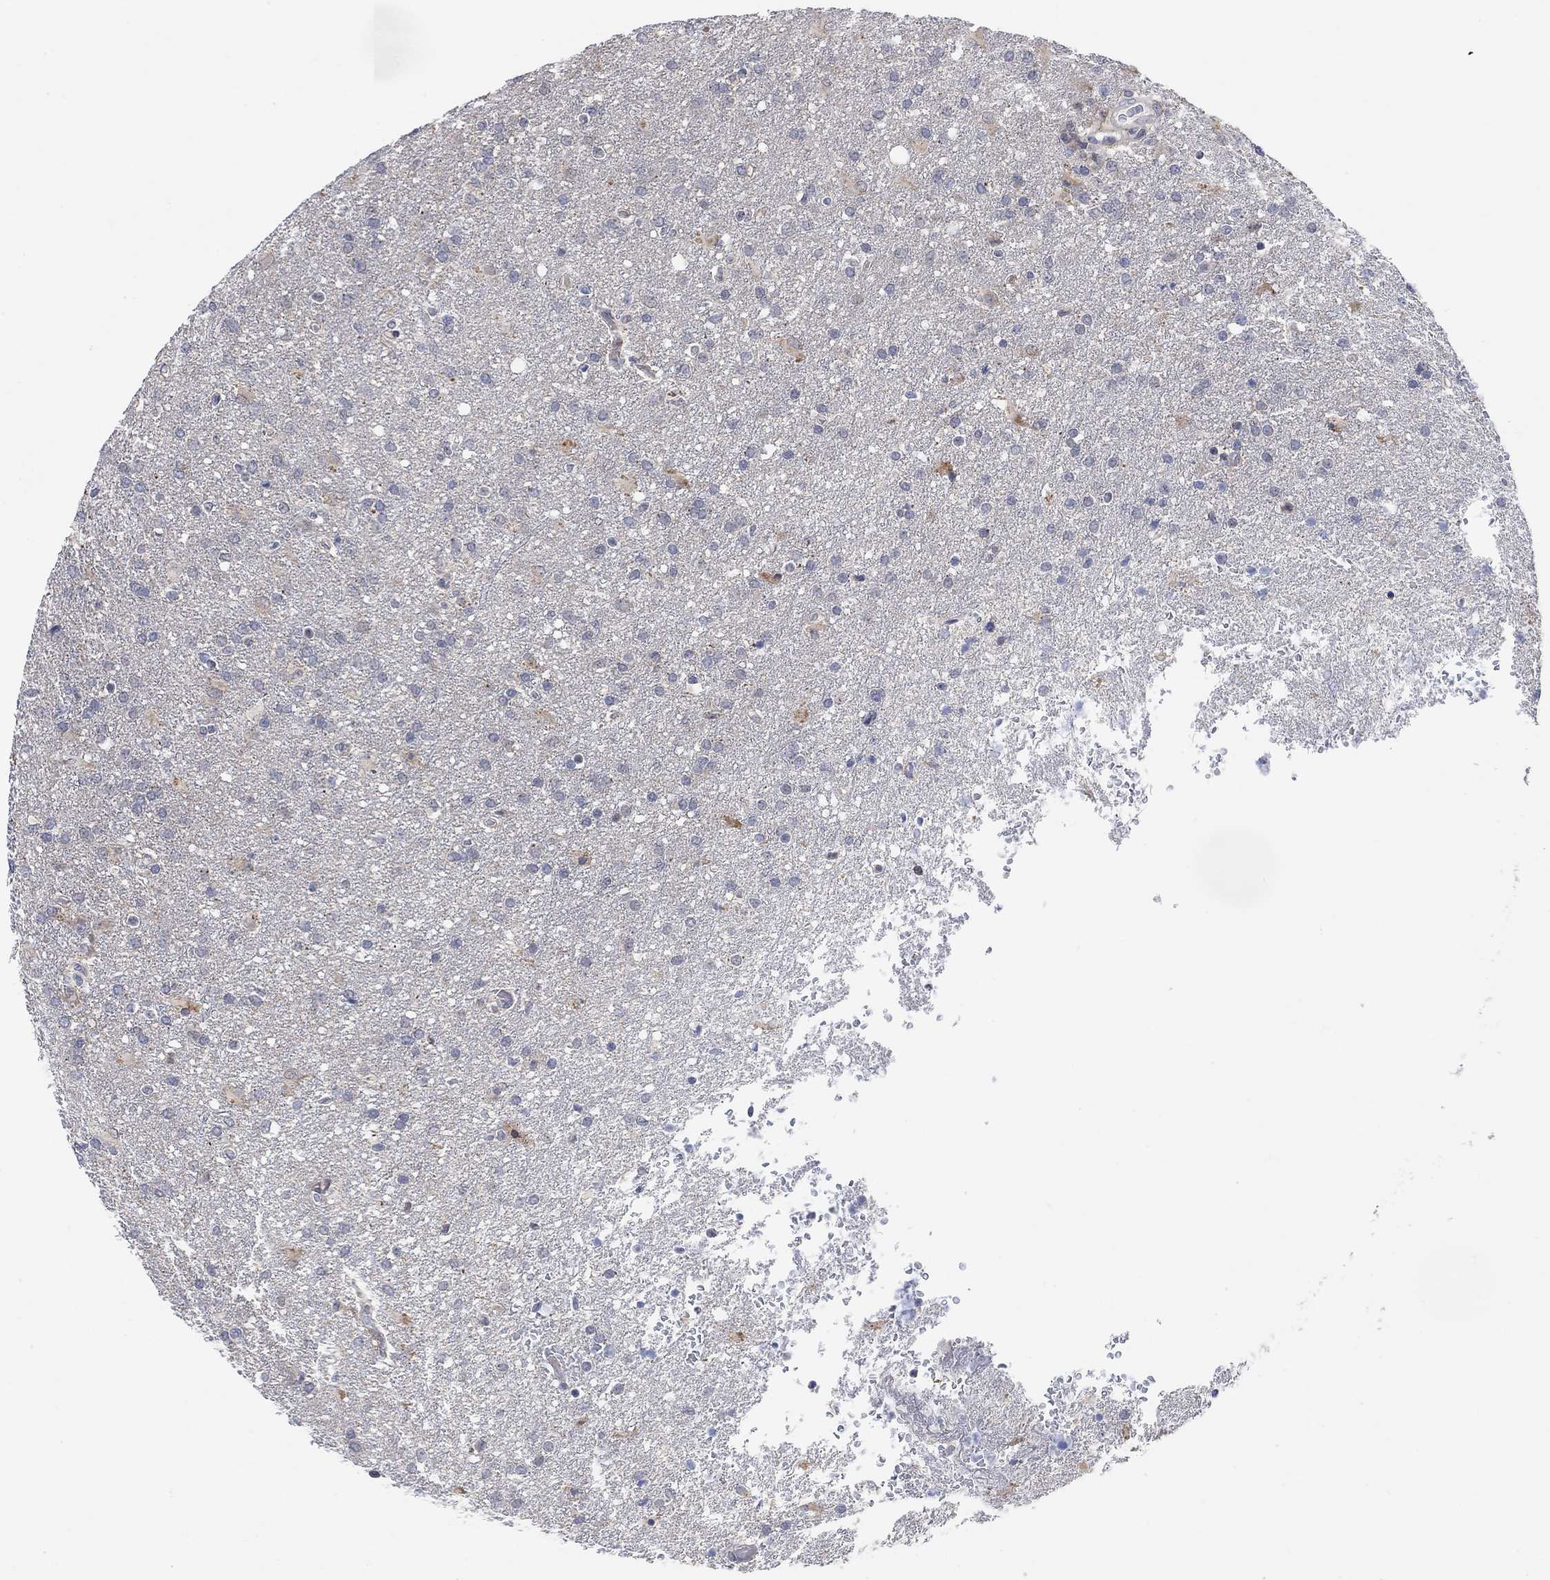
{"staining": {"intensity": "negative", "quantity": "none", "location": "none"}, "tissue": "glioma", "cell_type": "Tumor cells", "image_type": "cancer", "snomed": [{"axis": "morphology", "description": "Glioma, malignant, High grade"}, {"axis": "topography", "description": "Brain"}], "caption": "An IHC photomicrograph of glioma is shown. There is no staining in tumor cells of glioma. (Stains: DAB IHC with hematoxylin counter stain, Microscopy: brightfield microscopy at high magnification).", "gene": "CNTF", "patient": {"sex": "male", "age": 68}}